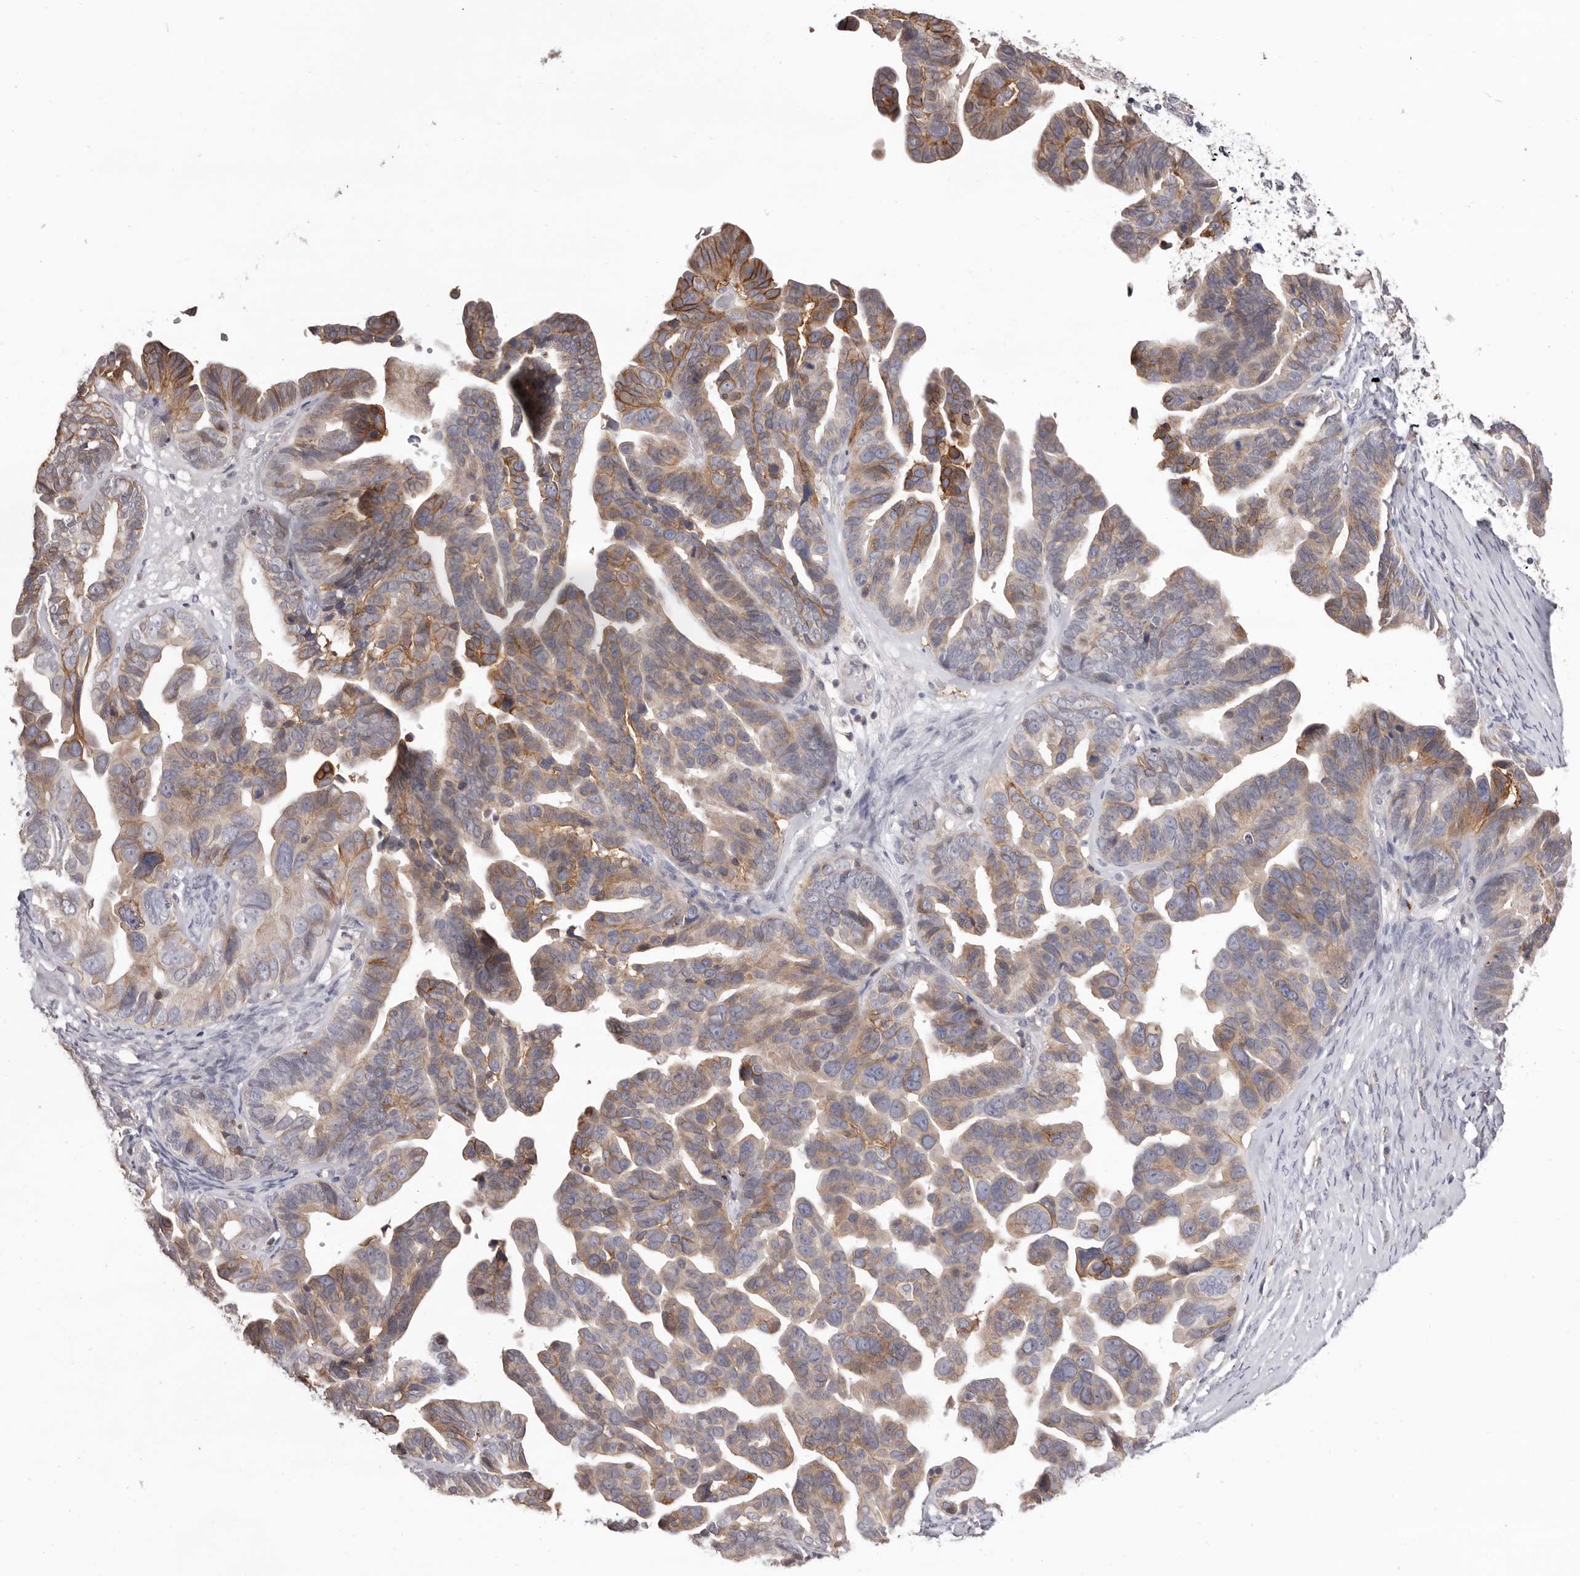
{"staining": {"intensity": "moderate", "quantity": "25%-75%", "location": "cytoplasmic/membranous"}, "tissue": "ovarian cancer", "cell_type": "Tumor cells", "image_type": "cancer", "snomed": [{"axis": "morphology", "description": "Cystadenocarcinoma, serous, NOS"}, {"axis": "topography", "description": "Ovary"}], "caption": "Ovarian cancer (serous cystadenocarcinoma) stained with a protein marker demonstrates moderate staining in tumor cells.", "gene": "MMACHC", "patient": {"sex": "female", "age": 56}}